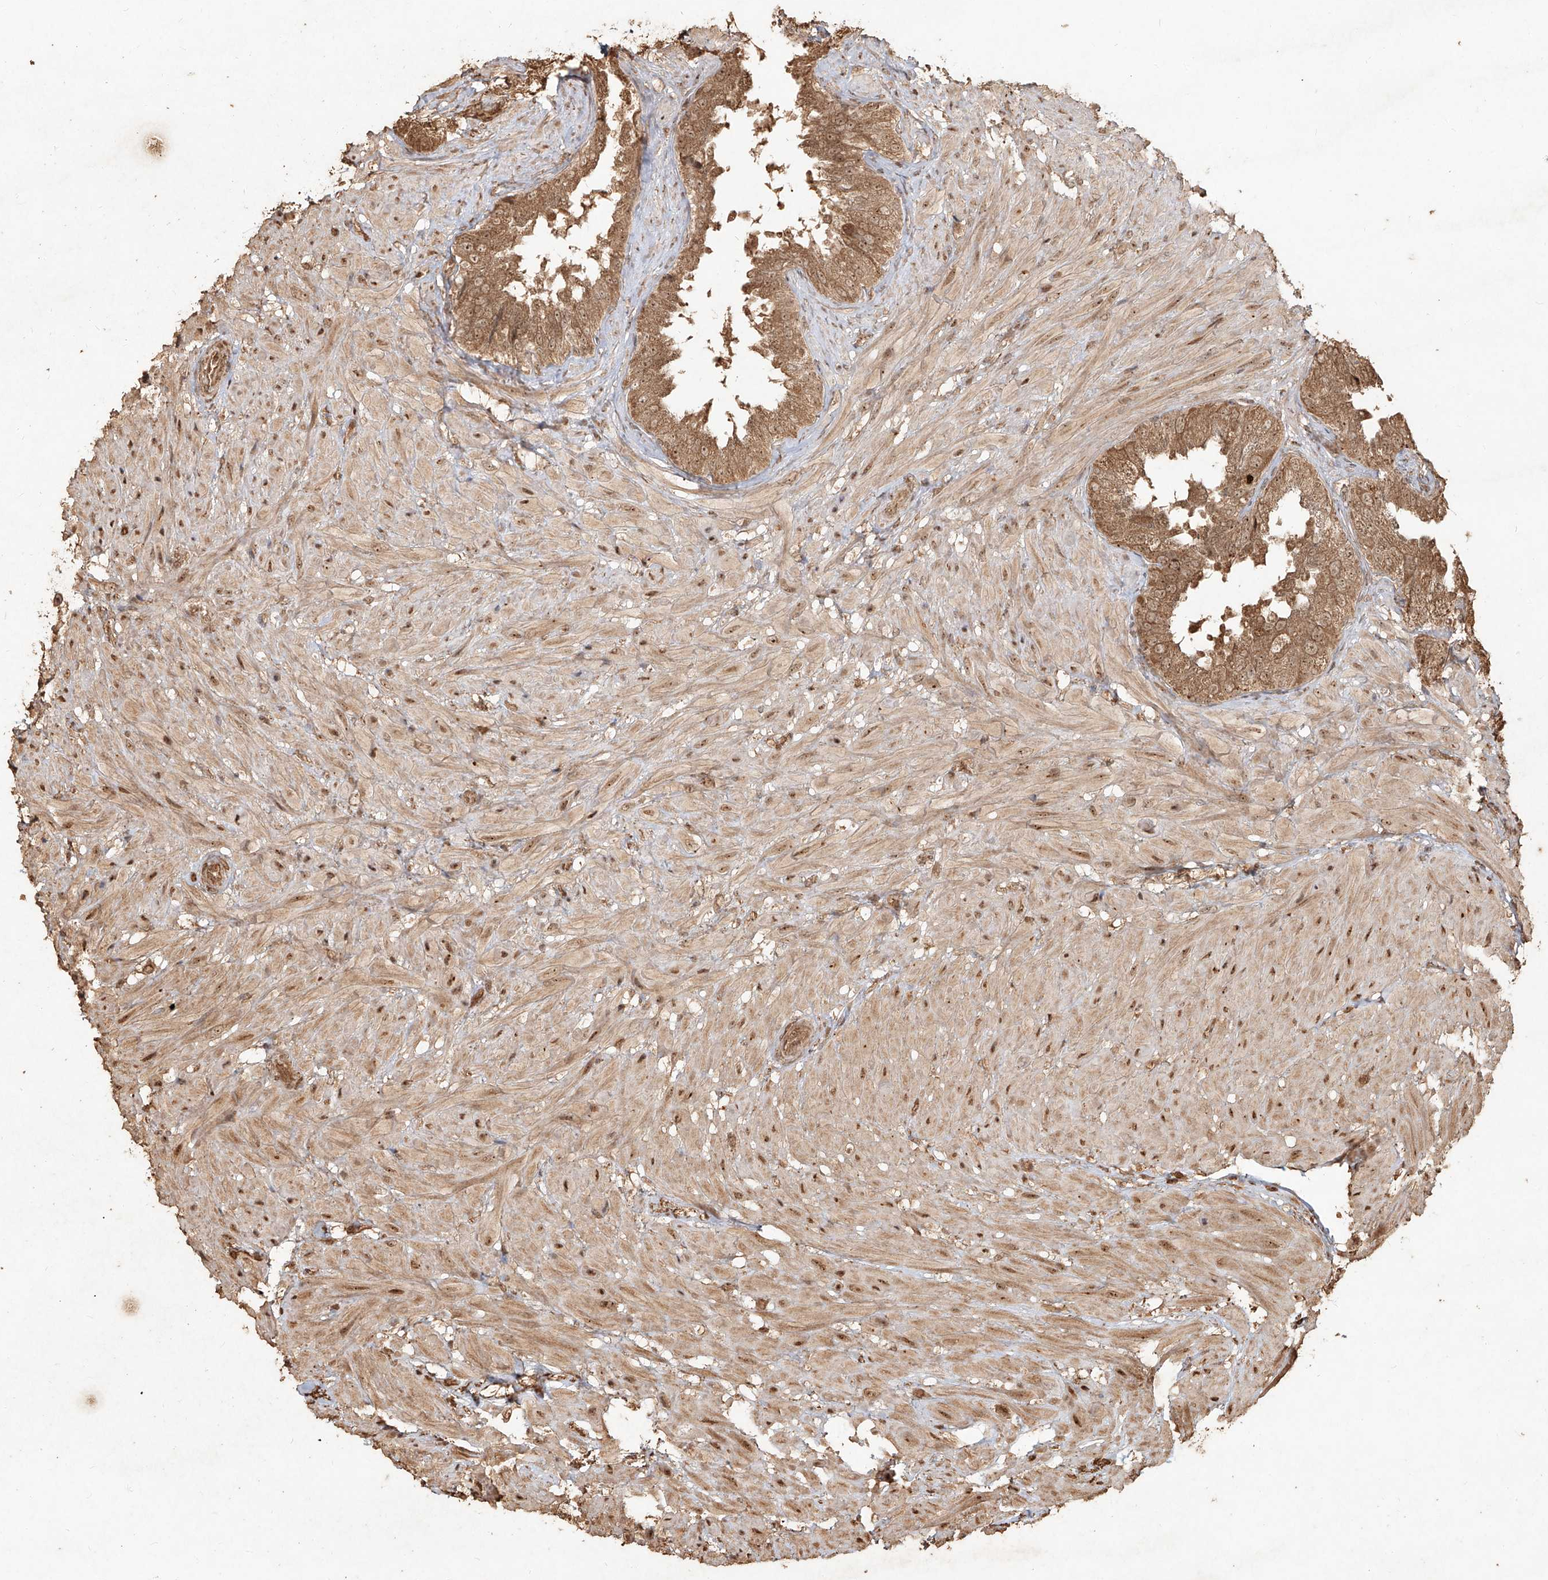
{"staining": {"intensity": "moderate", "quantity": ">75%", "location": "cytoplasmic/membranous,nuclear"}, "tissue": "seminal vesicle", "cell_type": "Glandular cells", "image_type": "normal", "snomed": [{"axis": "morphology", "description": "Normal tissue, NOS"}, {"axis": "topography", "description": "Seminal veicle"}, {"axis": "topography", "description": "Peripheral nerve tissue"}], "caption": "DAB immunohistochemical staining of normal seminal vesicle demonstrates moderate cytoplasmic/membranous,nuclear protein positivity in approximately >75% of glandular cells.", "gene": "UBE2K", "patient": {"sex": "male", "age": 63}}